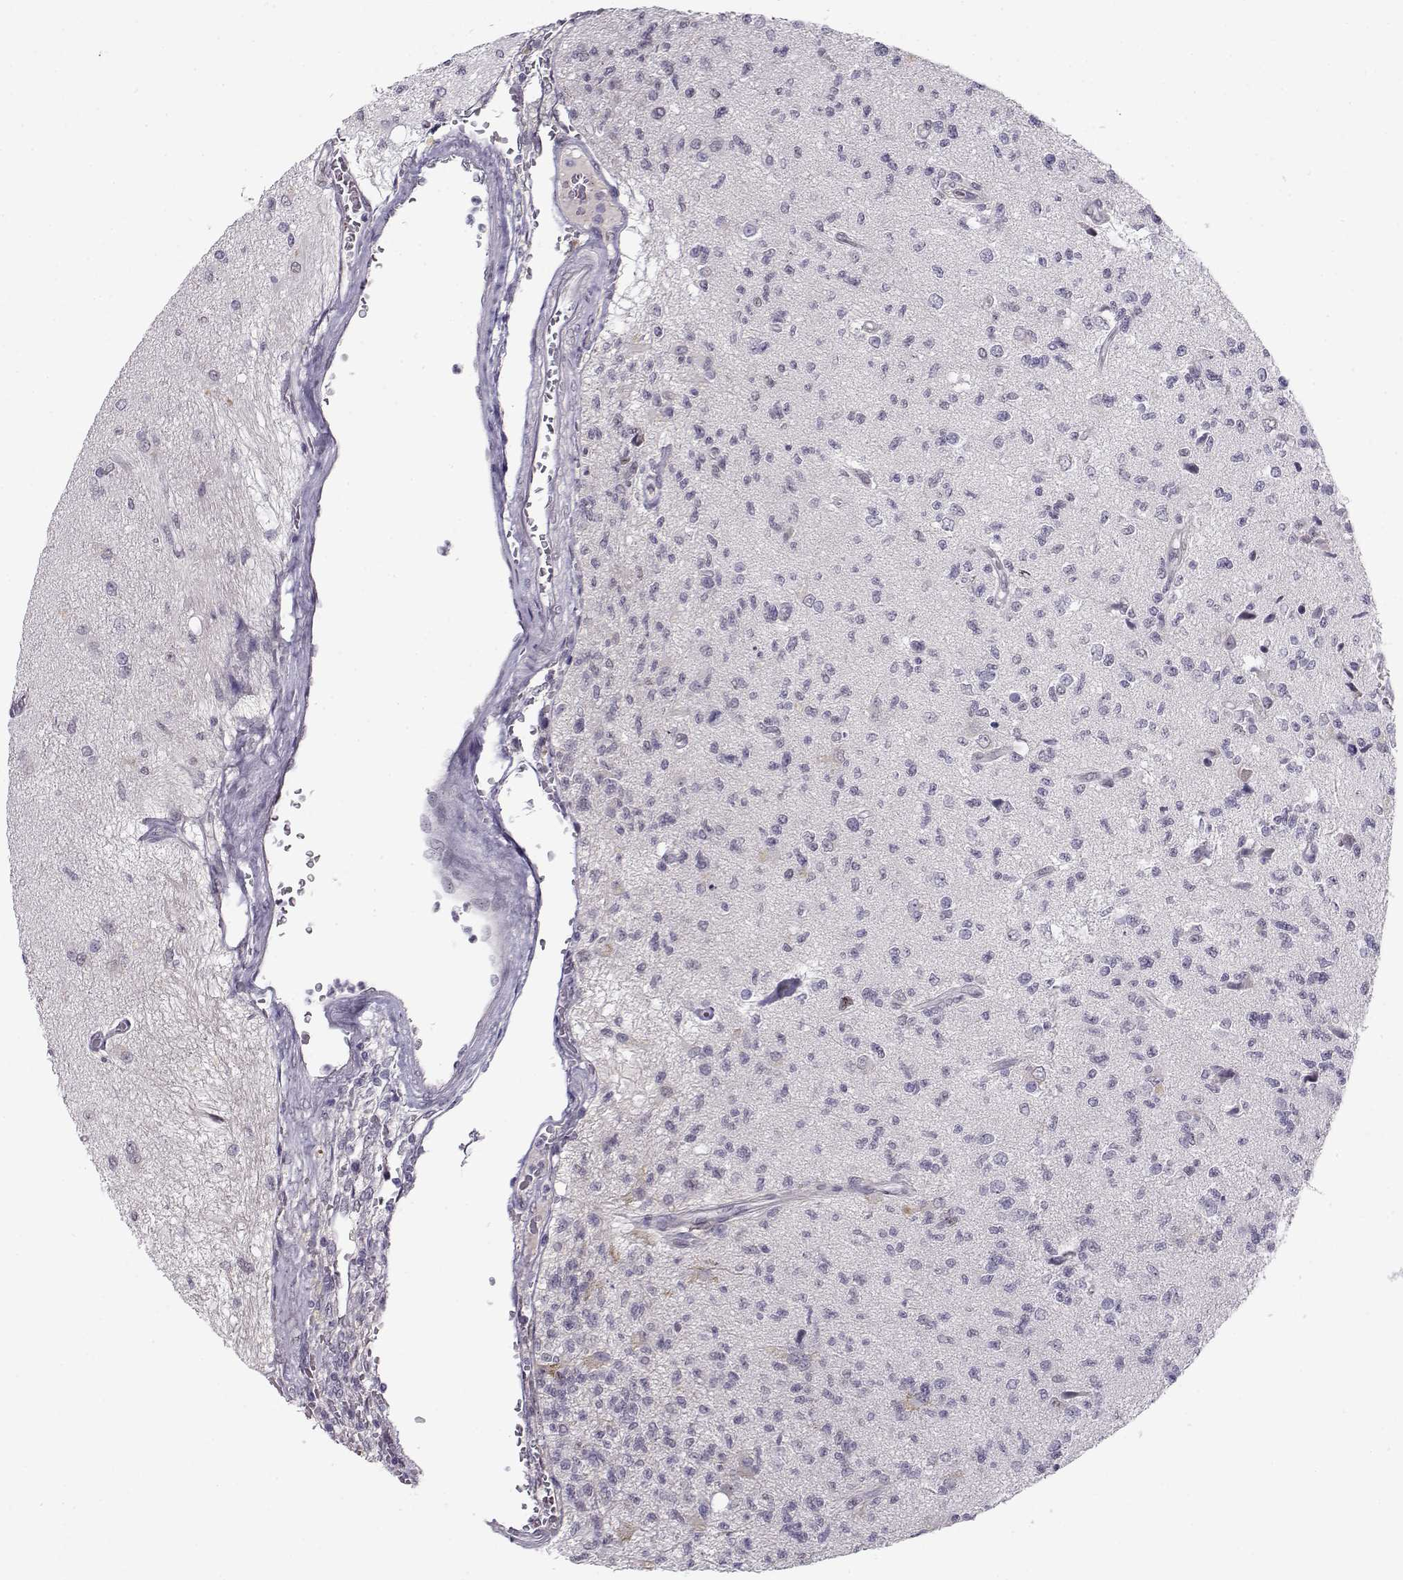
{"staining": {"intensity": "negative", "quantity": "none", "location": "none"}, "tissue": "glioma", "cell_type": "Tumor cells", "image_type": "cancer", "snomed": [{"axis": "morphology", "description": "Glioma, malignant, High grade"}, {"axis": "topography", "description": "Brain"}], "caption": "DAB immunohistochemical staining of malignant high-grade glioma demonstrates no significant staining in tumor cells.", "gene": "C16orf86", "patient": {"sex": "male", "age": 56}}